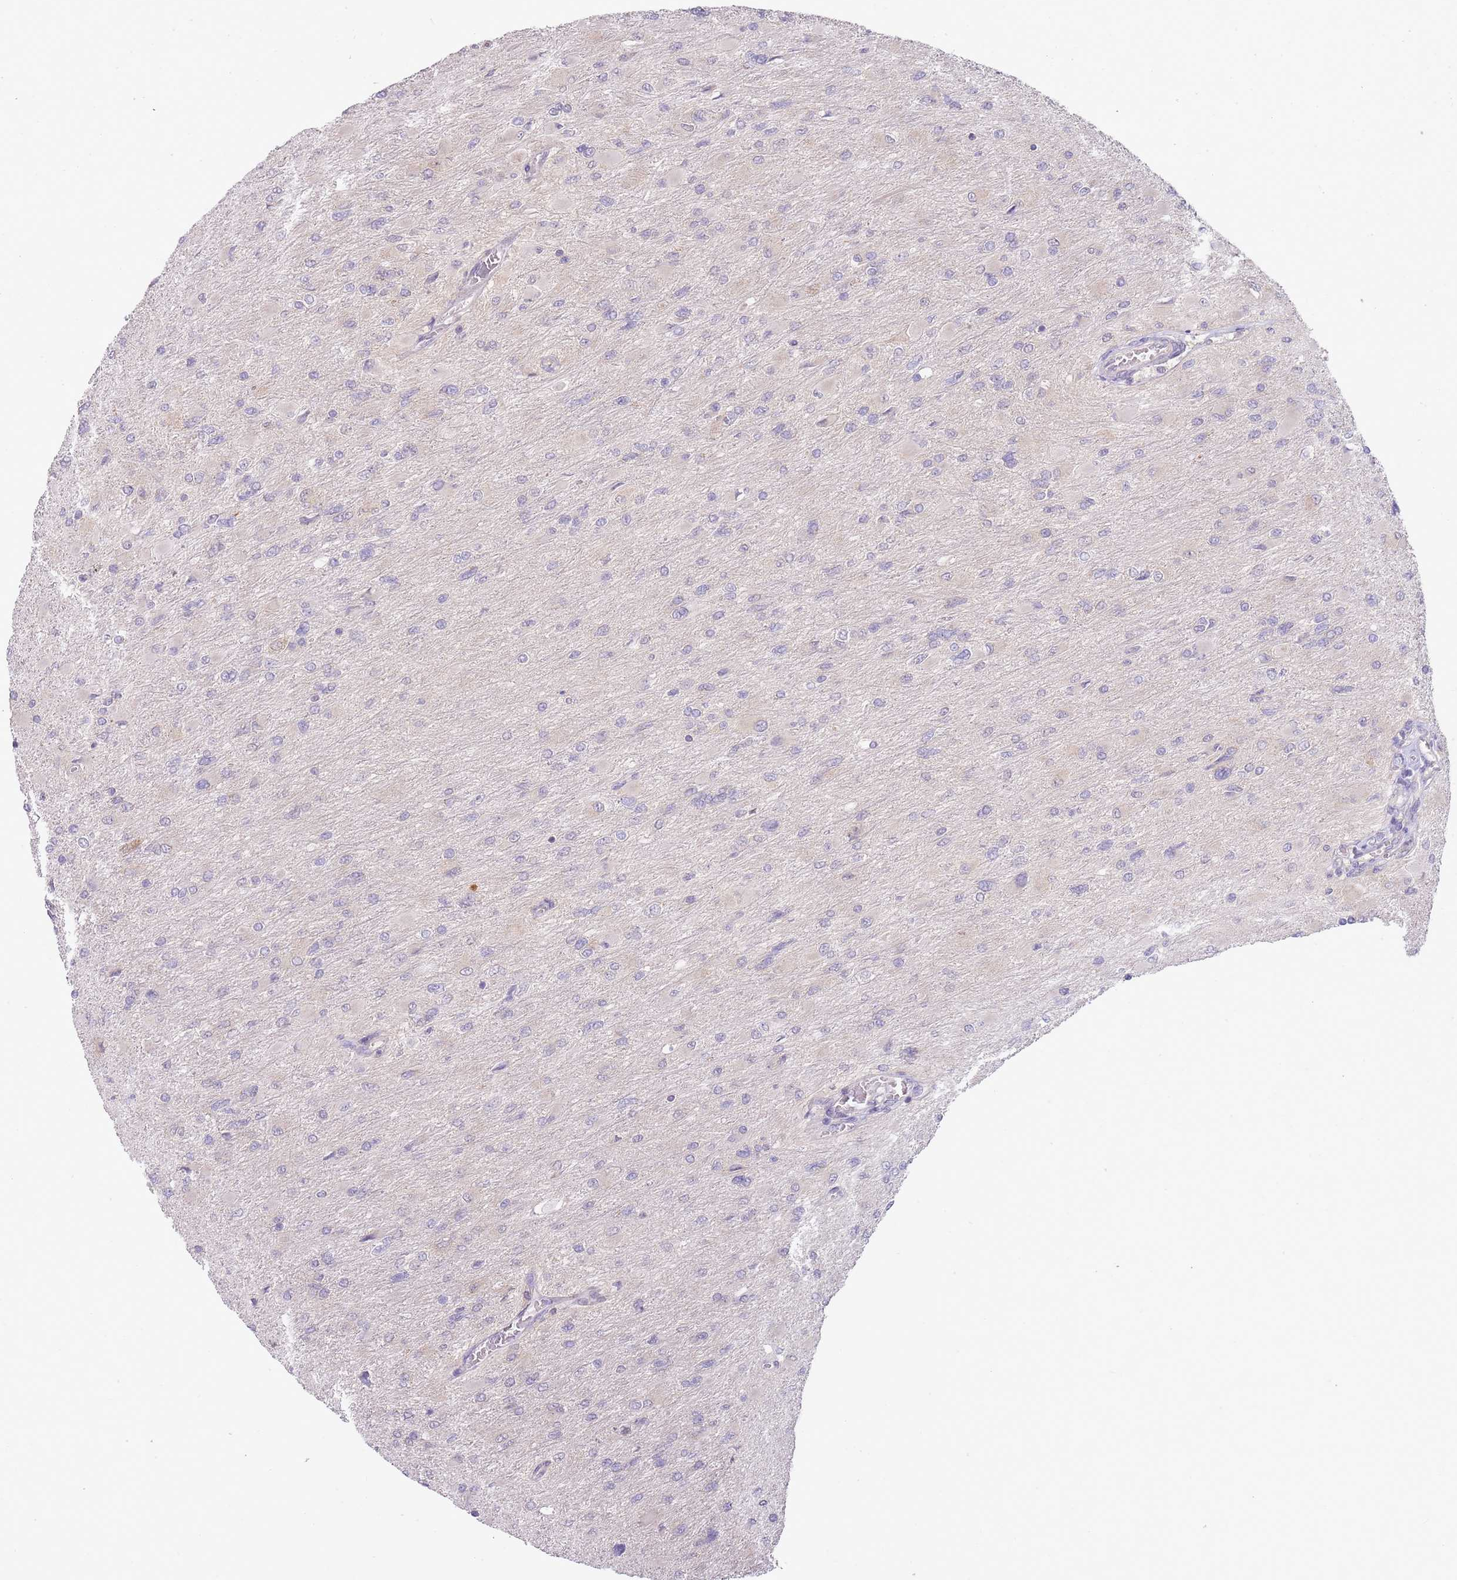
{"staining": {"intensity": "negative", "quantity": "none", "location": "none"}, "tissue": "glioma", "cell_type": "Tumor cells", "image_type": "cancer", "snomed": [{"axis": "morphology", "description": "Glioma, malignant, High grade"}, {"axis": "topography", "description": "Cerebral cortex"}], "caption": "High magnification brightfield microscopy of malignant glioma (high-grade) stained with DAB (3,3'-diaminobenzidine) (brown) and counterstained with hematoxylin (blue): tumor cells show no significant expression. Nuclei are stained in blue.", "gene": "SKOR2", "patient": {"sex": "female", "age": 36}}